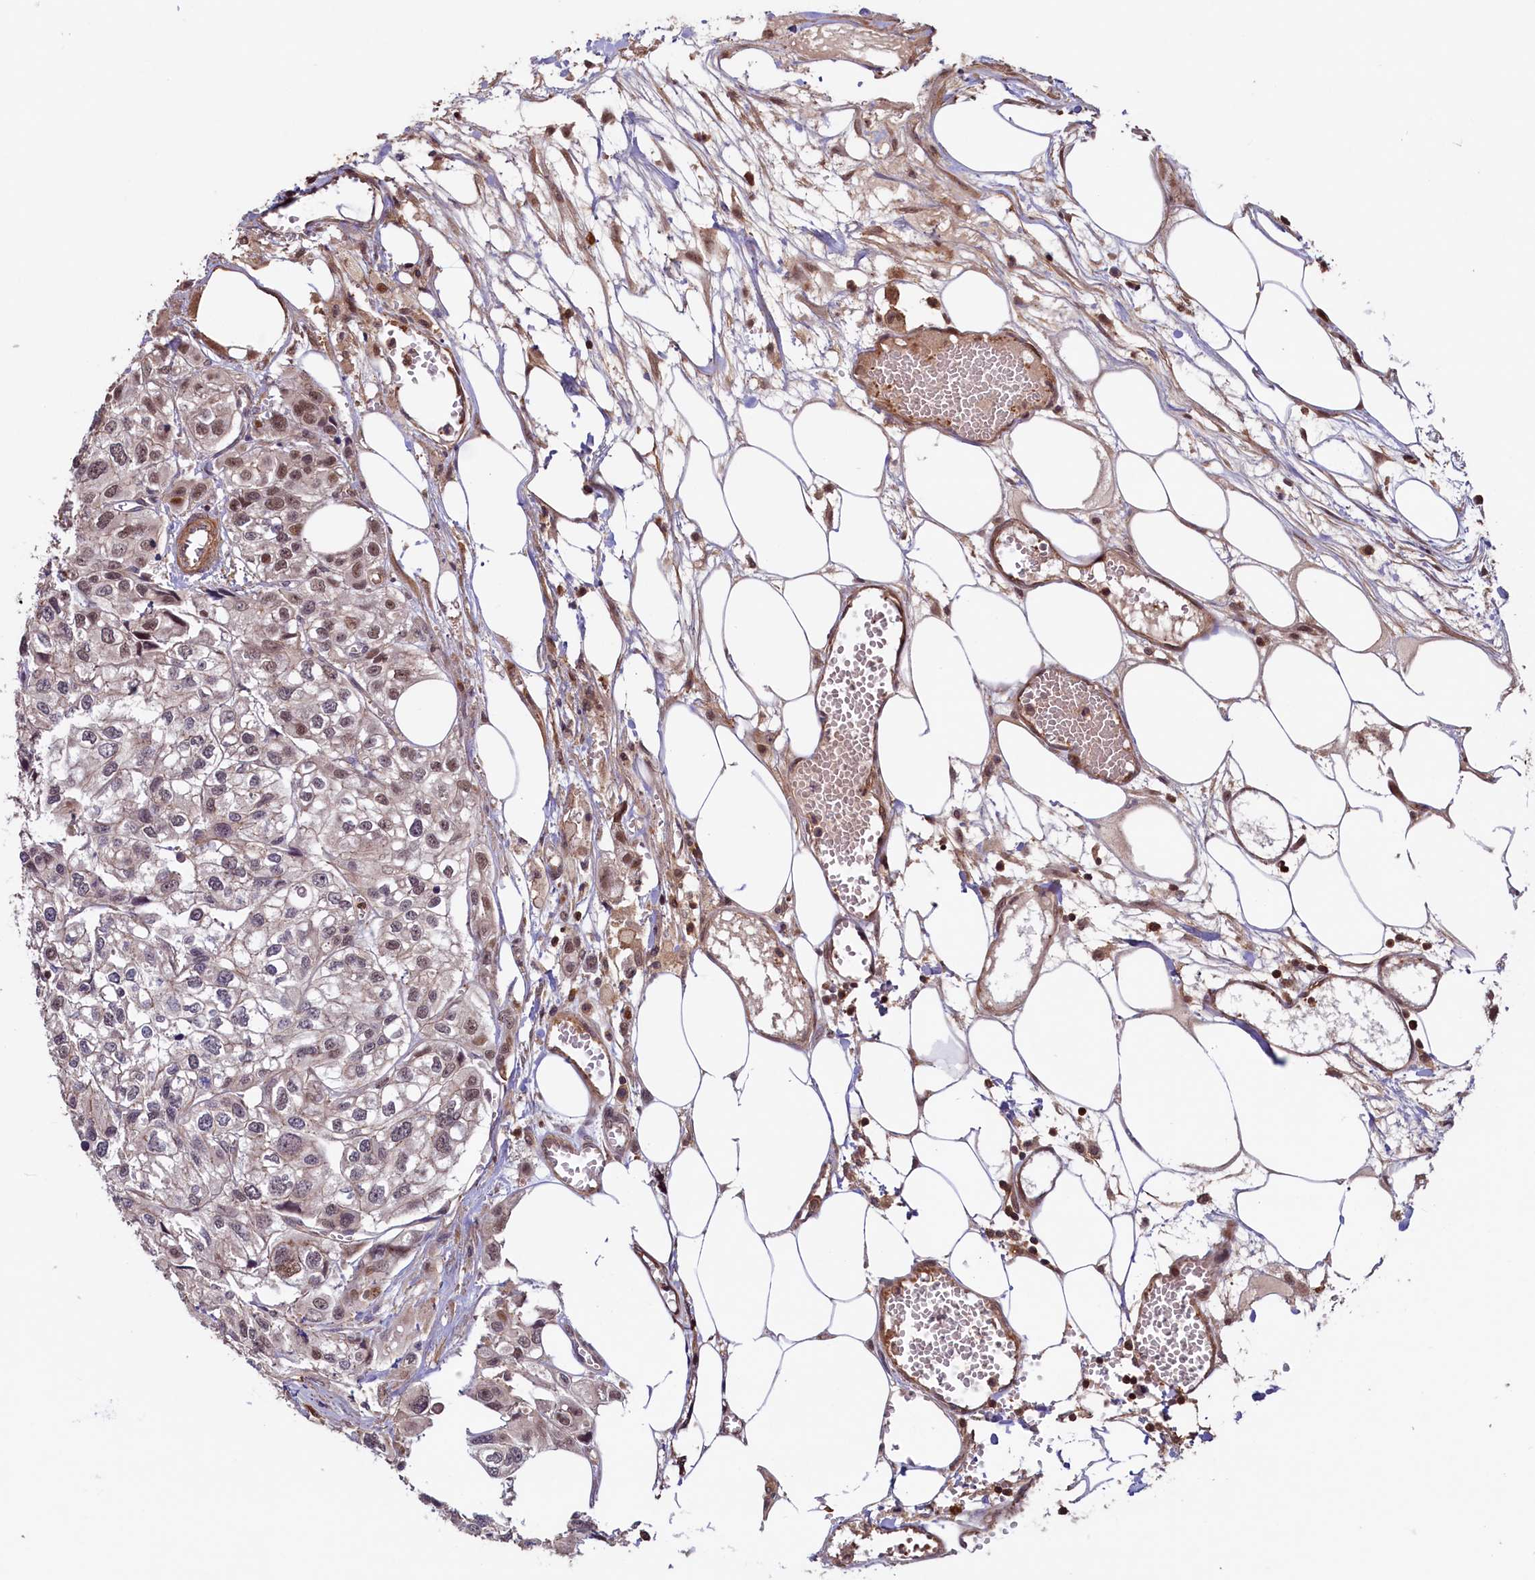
{"staining": {"intensity": "moderate", "quantity": "<25%", "location": "nuclear"}, "tissue": "urothelial cancer", "cell_type": "Tumor cells", "image_type": "cancer", "snomed": [{"axis": "morphology", "description": "Urothelial carcinoma, High grade"}, {"axis": "topography", "description": "Urinary bladder"}], "caption": "A micrograph of urothelial cancer stained for a protein reveals moderate nuclear brown staining in tumor cells. (Stains: DAB in brown, nuclei in blue, Microscopy: brightfield microscopy at high magnification).", "gene": "DUOXA1", "patient": {"sex": "male", "age": 67}}